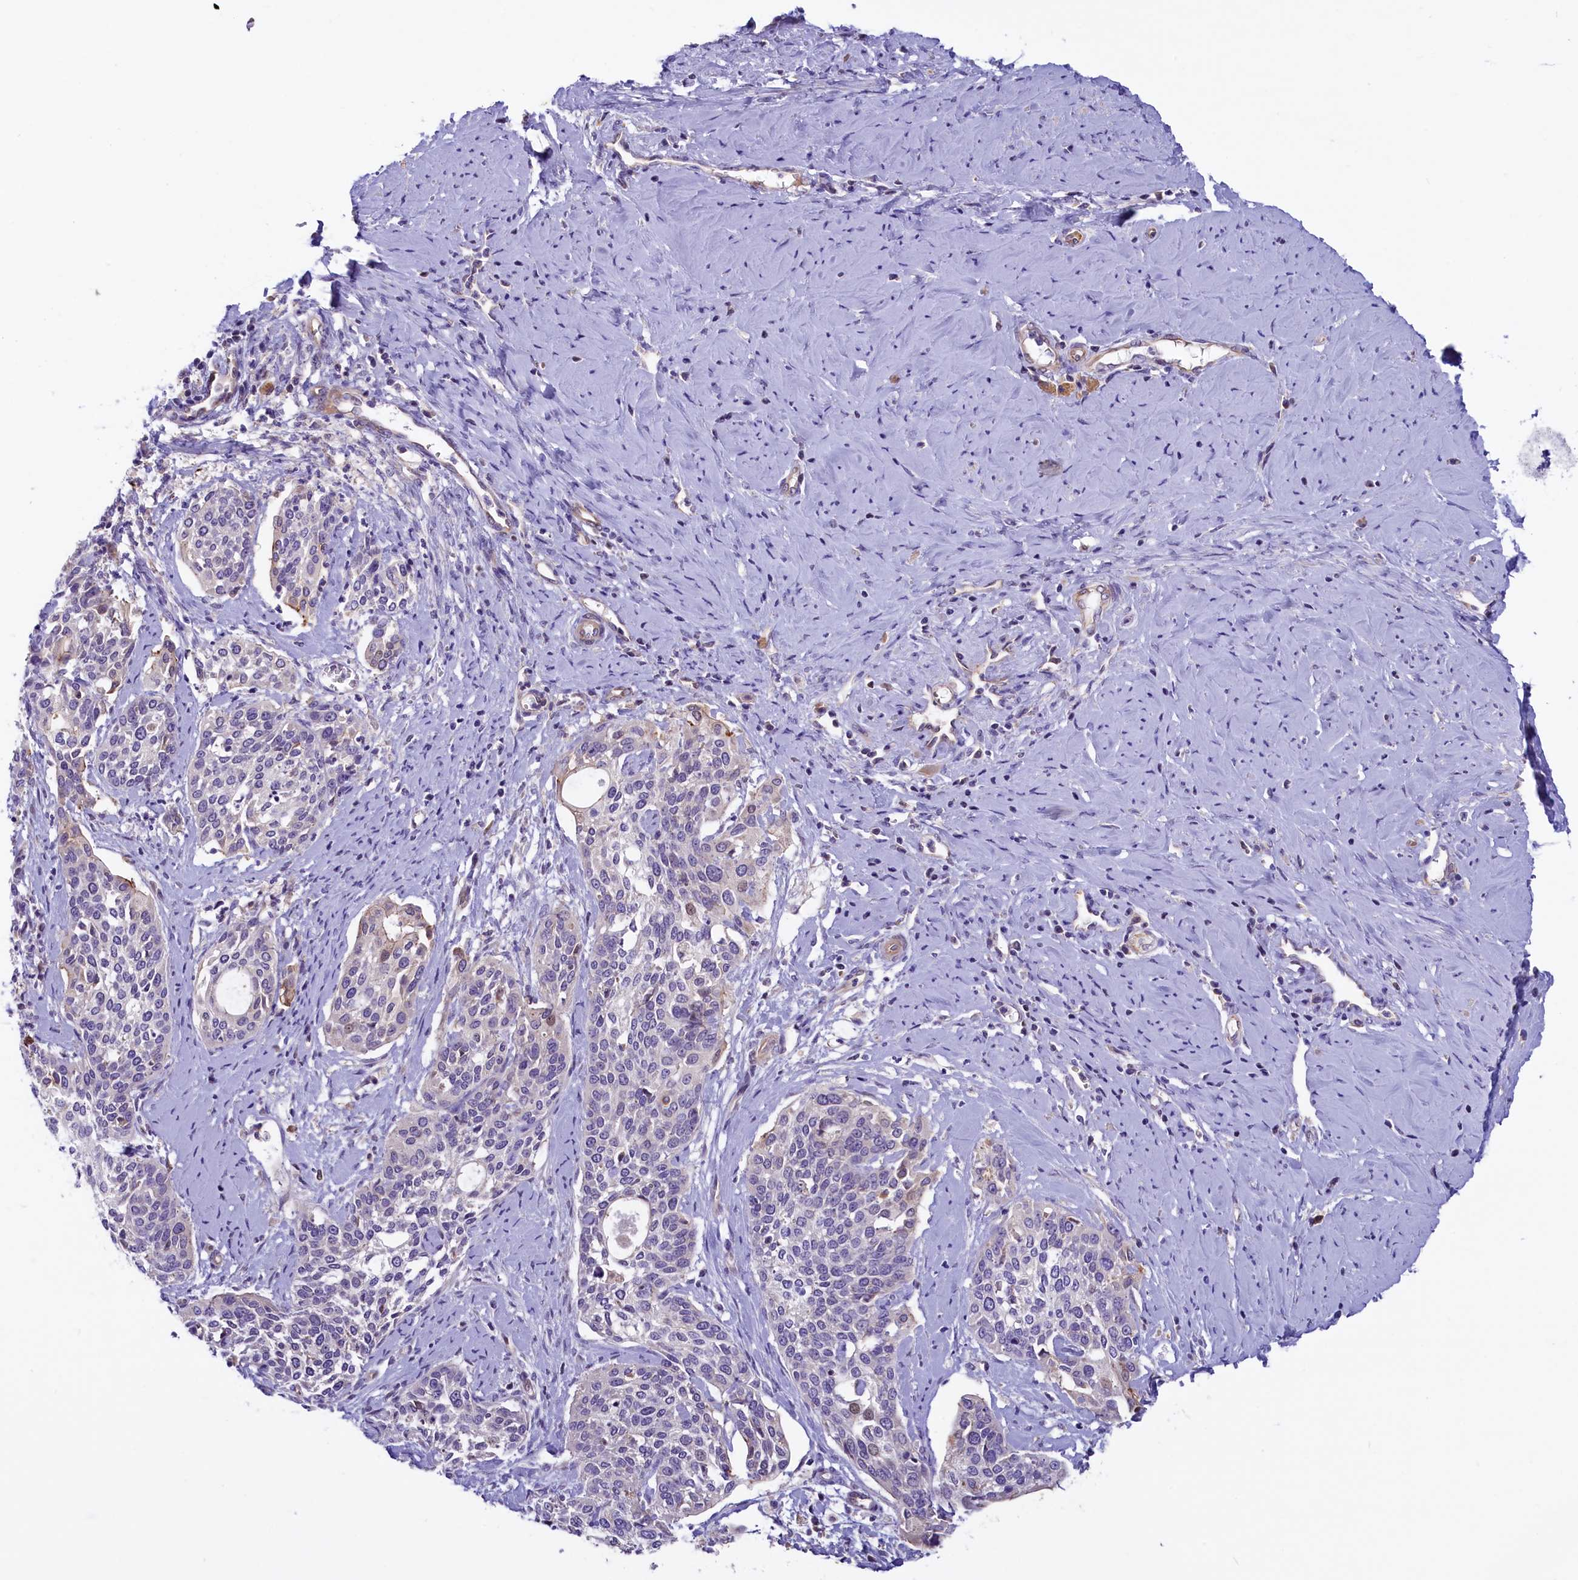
{"staining": {"intensity": "negative", "quantity": "none", "location": "none"}, "tissue": "cervical cancer", "cell_type": "Tumor cells", "image_type": "cancer", "snomed": [{"axis": "morphology", "description": "Squamous cell carcinoma, NOS"}, {"axis": "topography", "description": "Cervix"}], "caption": "High magnification brightfield microscopy of cervical squamous cell carcinoma stained with DAB (brown) and counterstained with hematoxylin (blue): tumor cells show no significant positivity.", "gene": "CCDC32", "patient": {"sex": "female", "age": 44}}